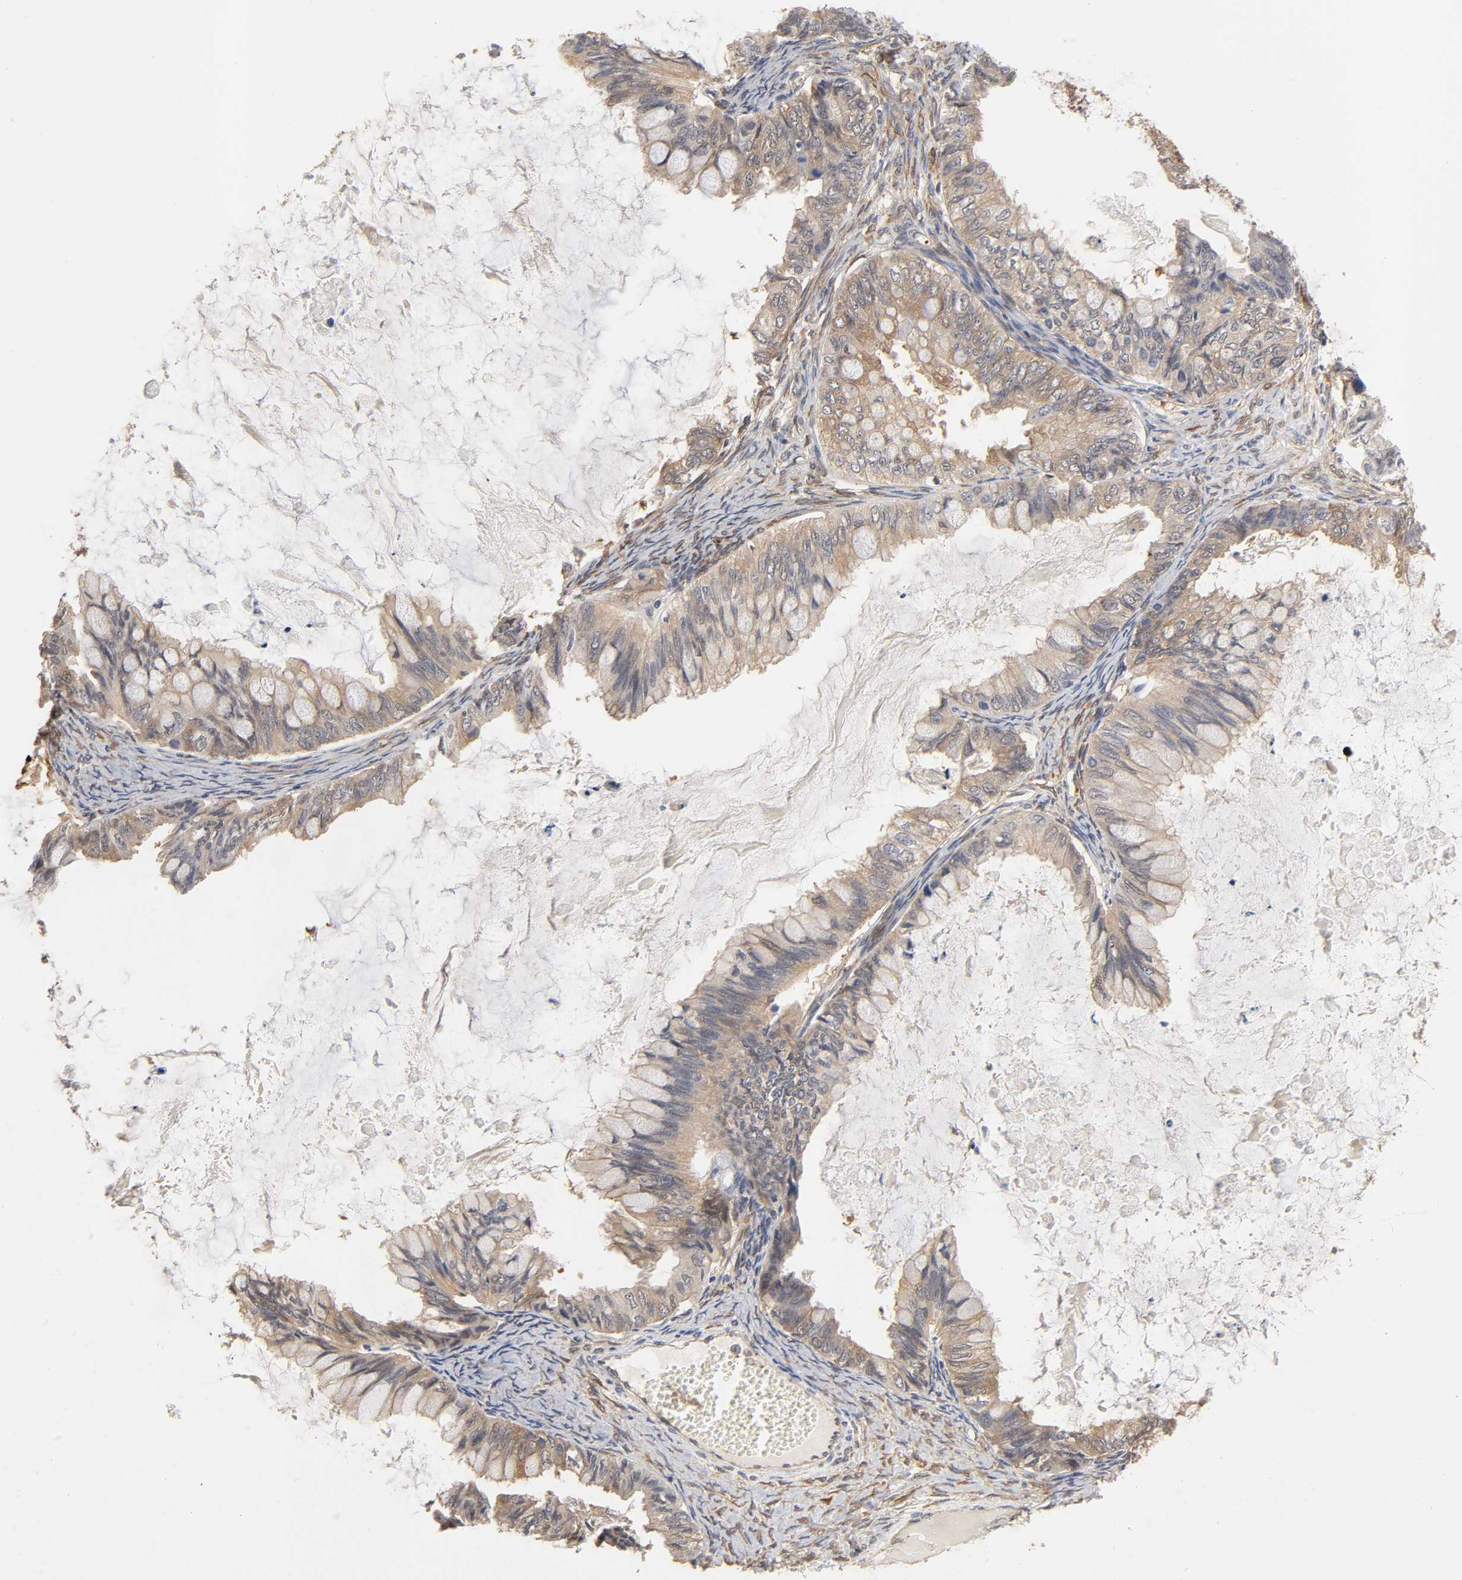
{"staining": {"intensity": "weak", "quantity": ">75%", "location": "cytoplasmic/membranous"}, "tissue": "ovarian cancer", "cell_type": "Tumor cells", "image_type": "cancer", "snomed": [{"axis": "morphology", "description": "Cystadenocarcinoma, mucinous, NOS"}, {"axis": "topography", "description": "Ovary"}], "caption": "Immunohistochemical staining of human ovarian mucinous cystadenocarcinoma exhibits weak cytoplasmic/membranous protein staining in about >75% of tumor cells.", "gene": "PDE5A", "patient": {"sex": "female", "age": 80}}